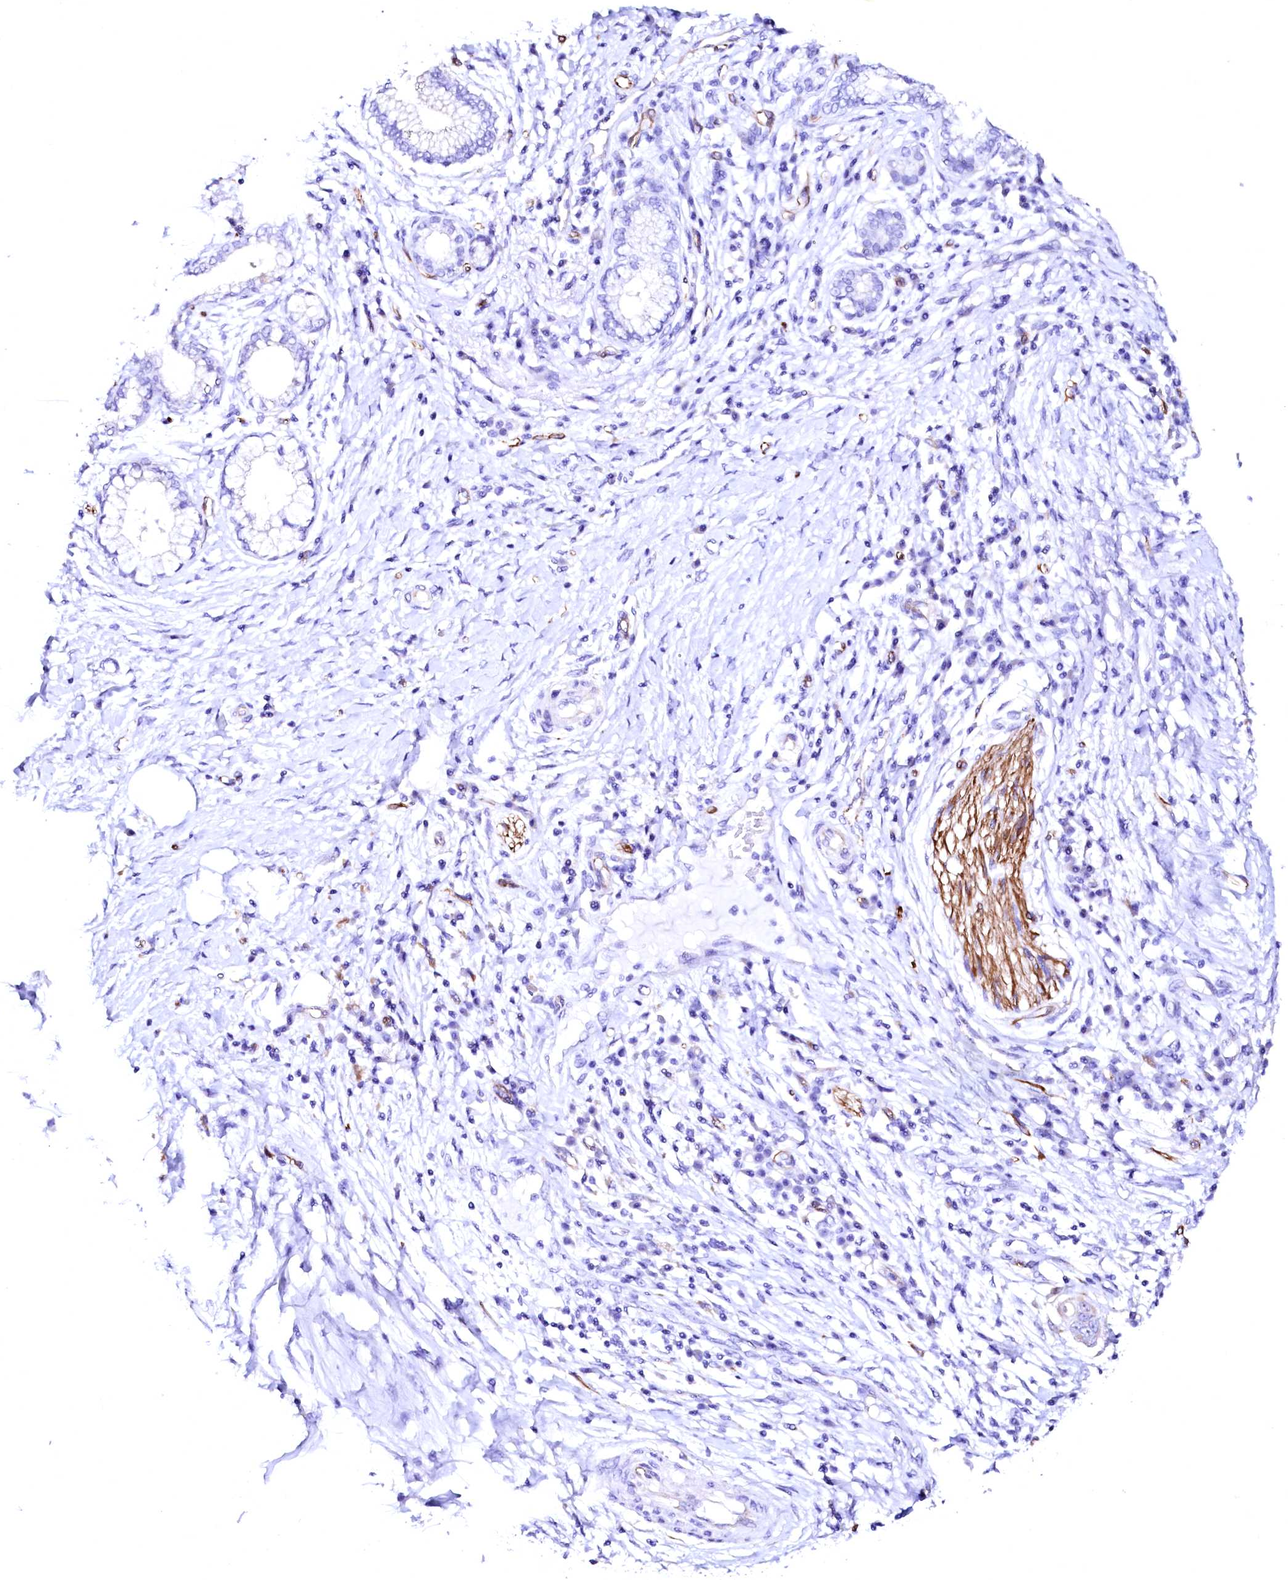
{"staining": {"intensity": "negative", "quantity": "none", "location": "none"}, "tissue": "pancreatic cancer", "cell_type": "Tumor cells", "image_type": "cancer", "snomed": [{"axis": "morphology", "description": "Adenocarcinoma, NOS"}, {"axis": "topography", "description": "Pancreas"}], "caption": "A photomicrograph of human adenocarcinoma (pancreatic) is negative for staining in tumor cells.", "gene": "SFR1", "patient": {"sex": "male", "age": 68}}